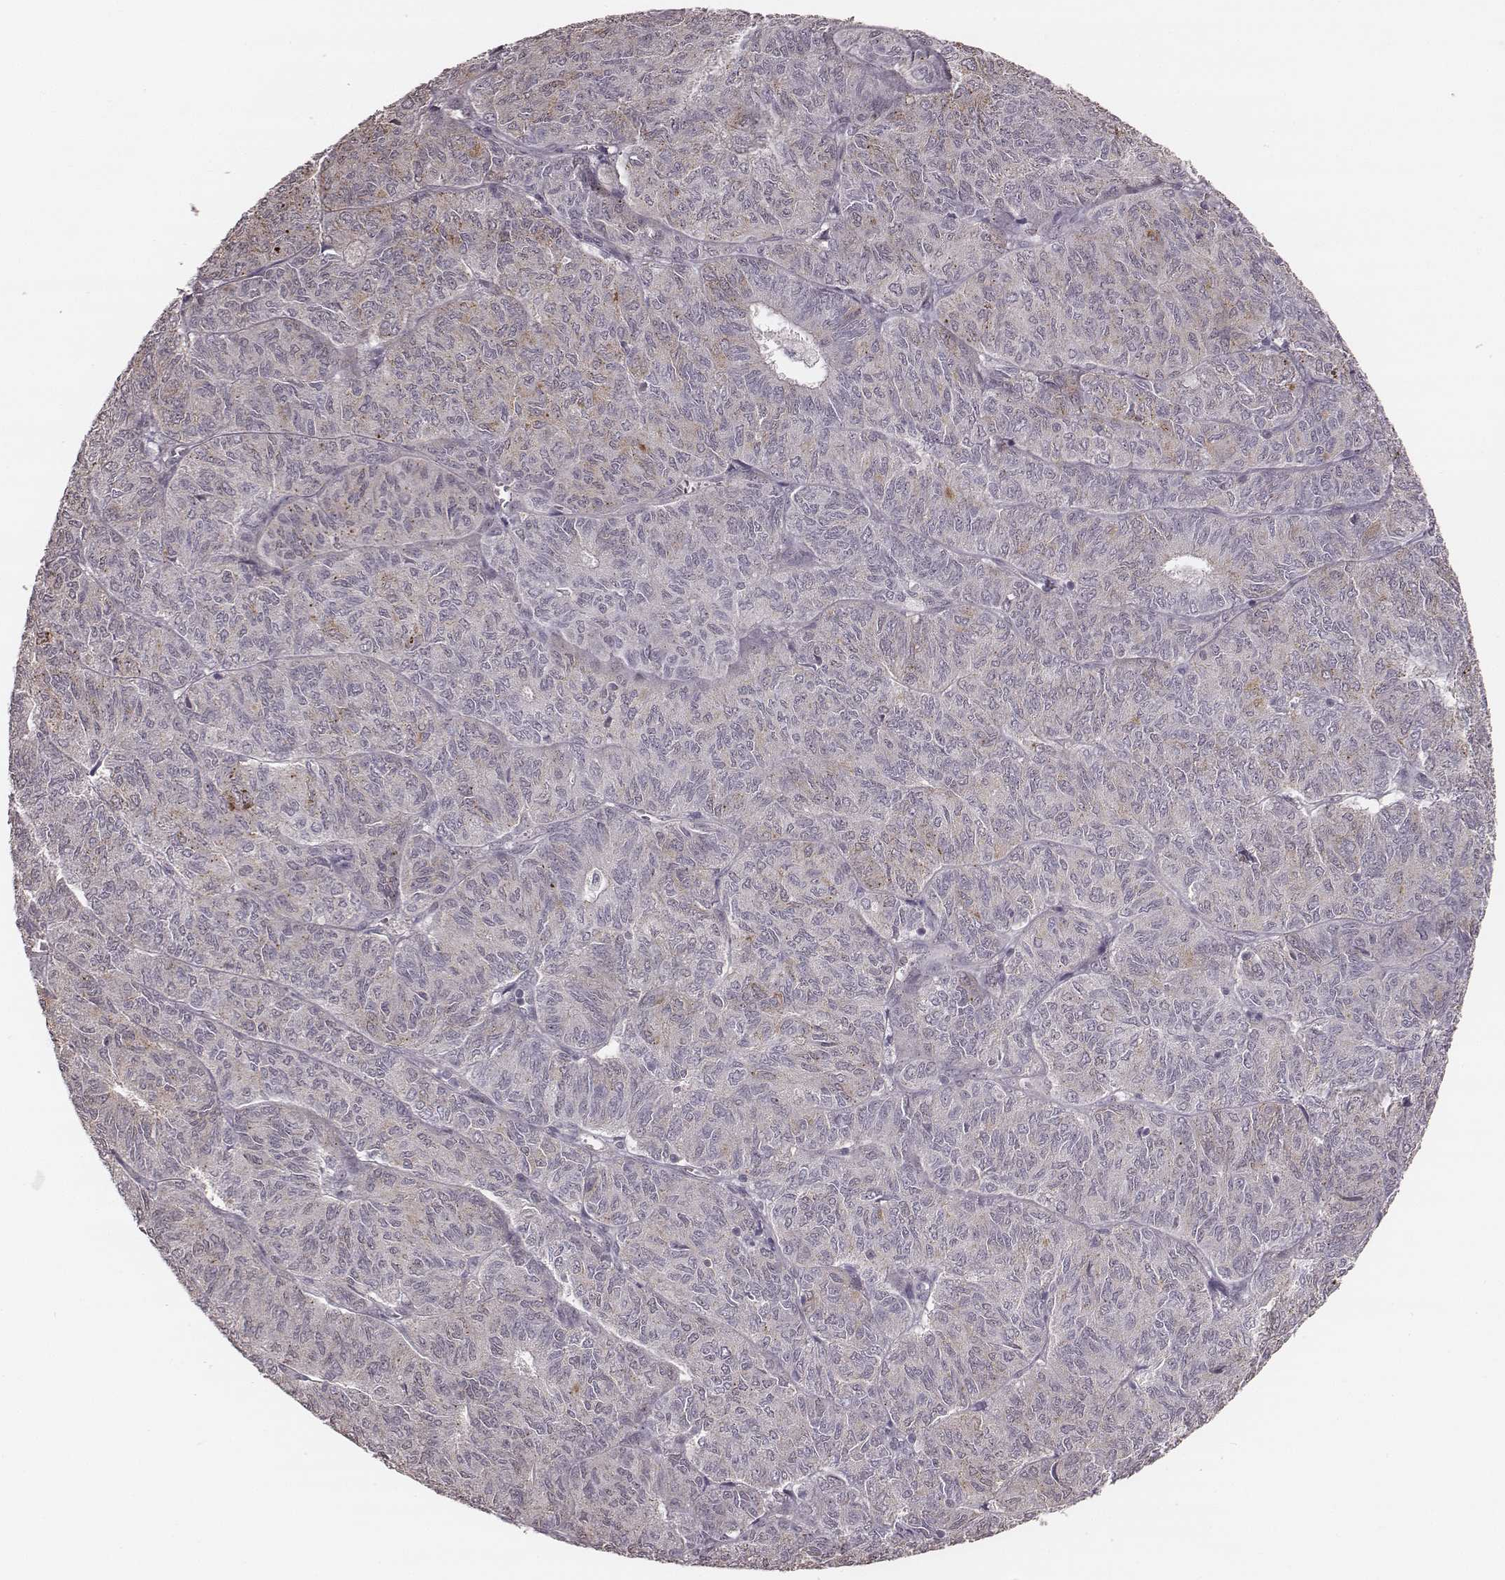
{"staining": {"intensity": "negative", "quantity": "none", "location": "none"}, "tissue": "ovarian cancer", "cell_type": "Tumor cells", "image_type": "cancer", "snomed": [{"axis": "morphology", "description": "Carcinoma, endometroid"}, {"axis": "topography", "description": "Ovary"}], "caption": "Immunohistochemical staining of endometroid carcinoma (ovarian) shows no significant expression in tumor cells. (DAB (3,3'-diaminobenzidine) immunohistochemistry (IHC) with hematoxylin counter stain).", "gene": "SLC7A4", "patient": {"sex": "female", "age": 80}}